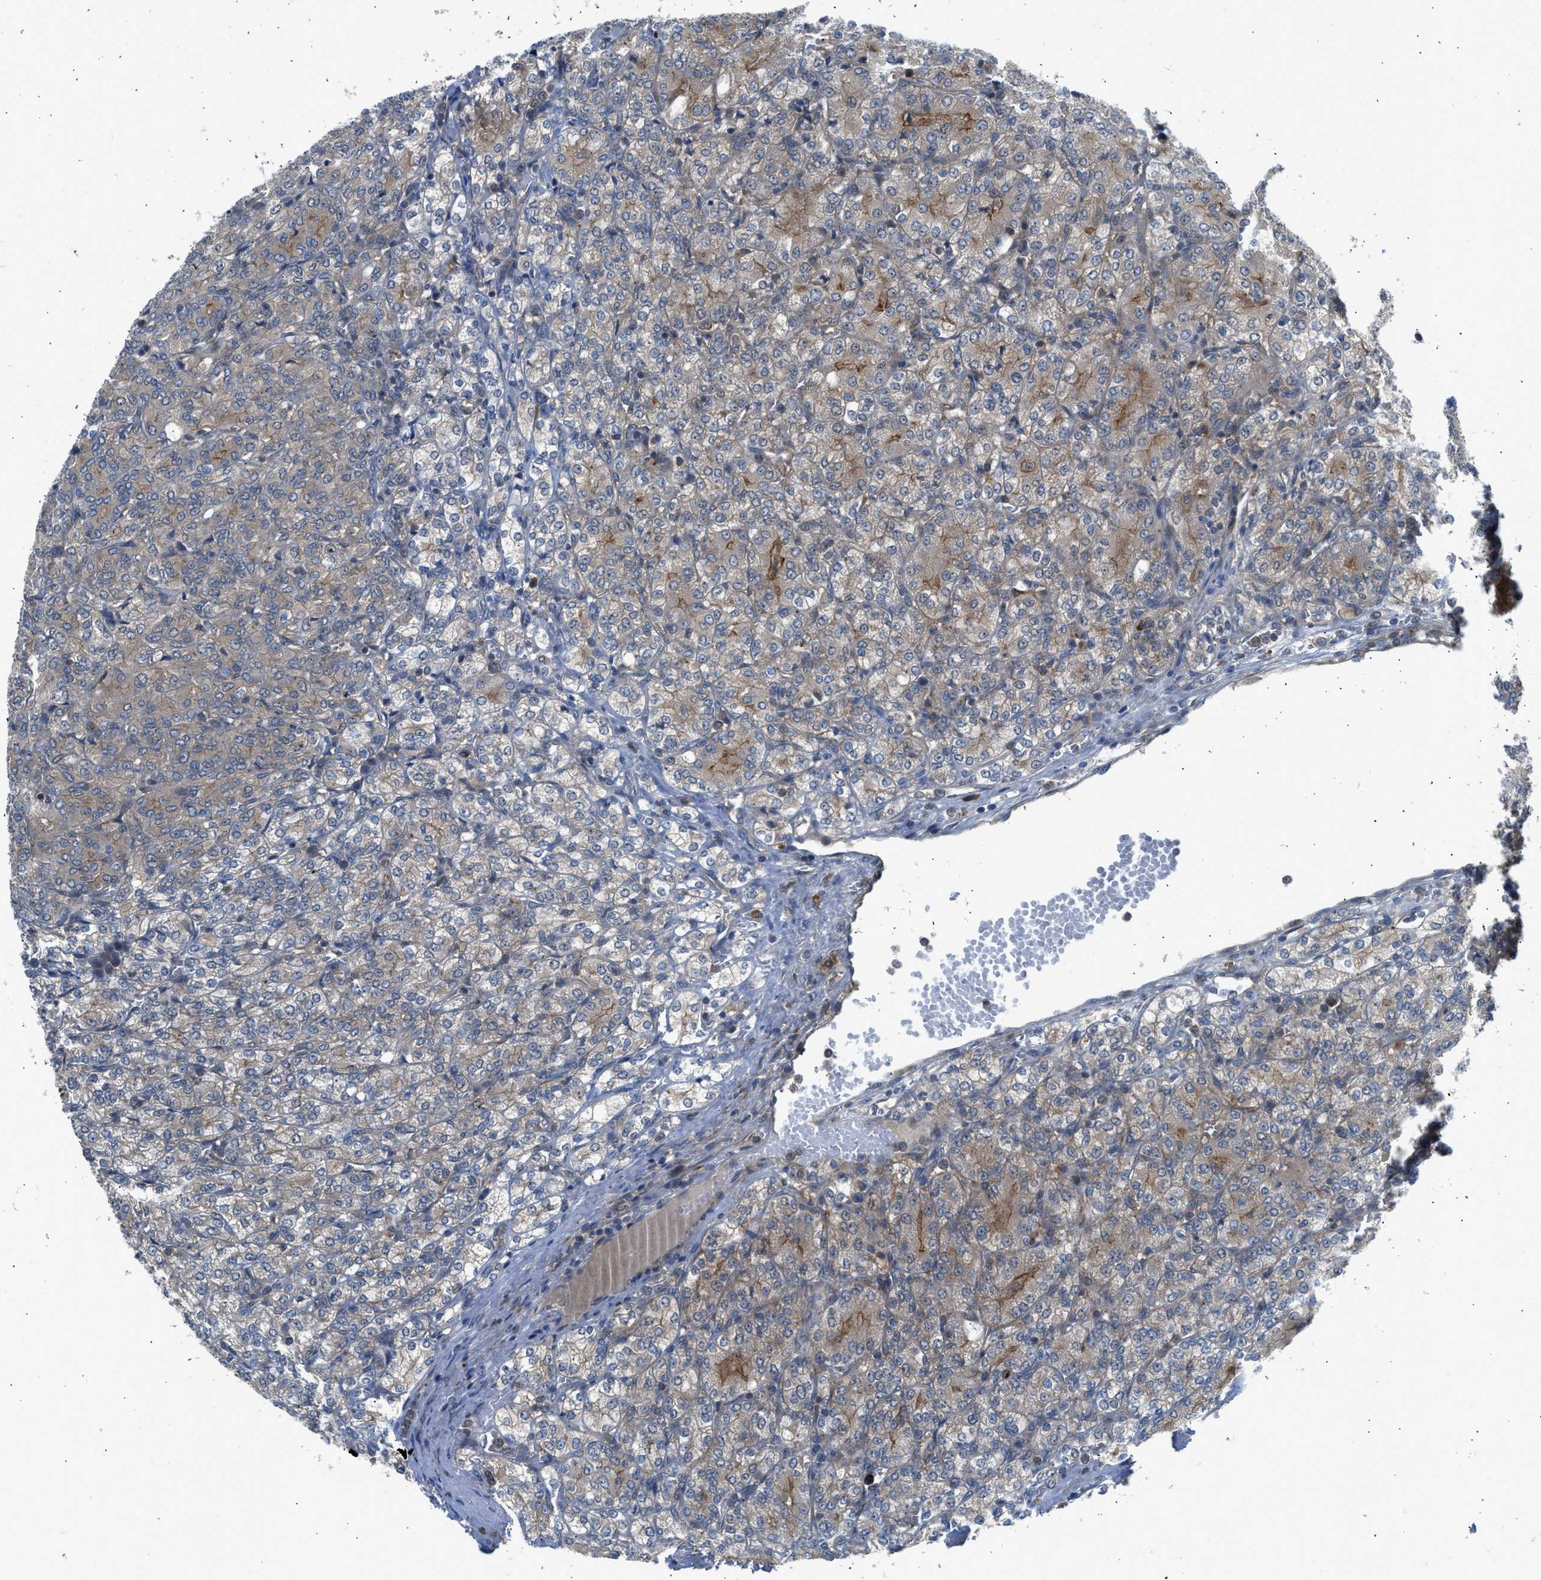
{"staining": {"intensity": "weak", "quantity": ">75%", "location": "cytoplasmic/membranous"}, "tissue": "renal cancer", "cell_type": "Tumor cells", "image_type": "cancer", "snomed": [{"axis": "morphology", "description": "Adenocarcinoma, NOS"}, {"axis": "topography", "description": "Kidney"}], "caption": "This image demonstrates renal cancer (adenocarcinoma) stained with IHC to label a protein in brown. The cytoplasmic/membranous of tumor cells show weak positivity for the protein. Nuclei are counter-stained blue.", "gene": "SESN2", "patient": {"sex": "male", "age": 77}}